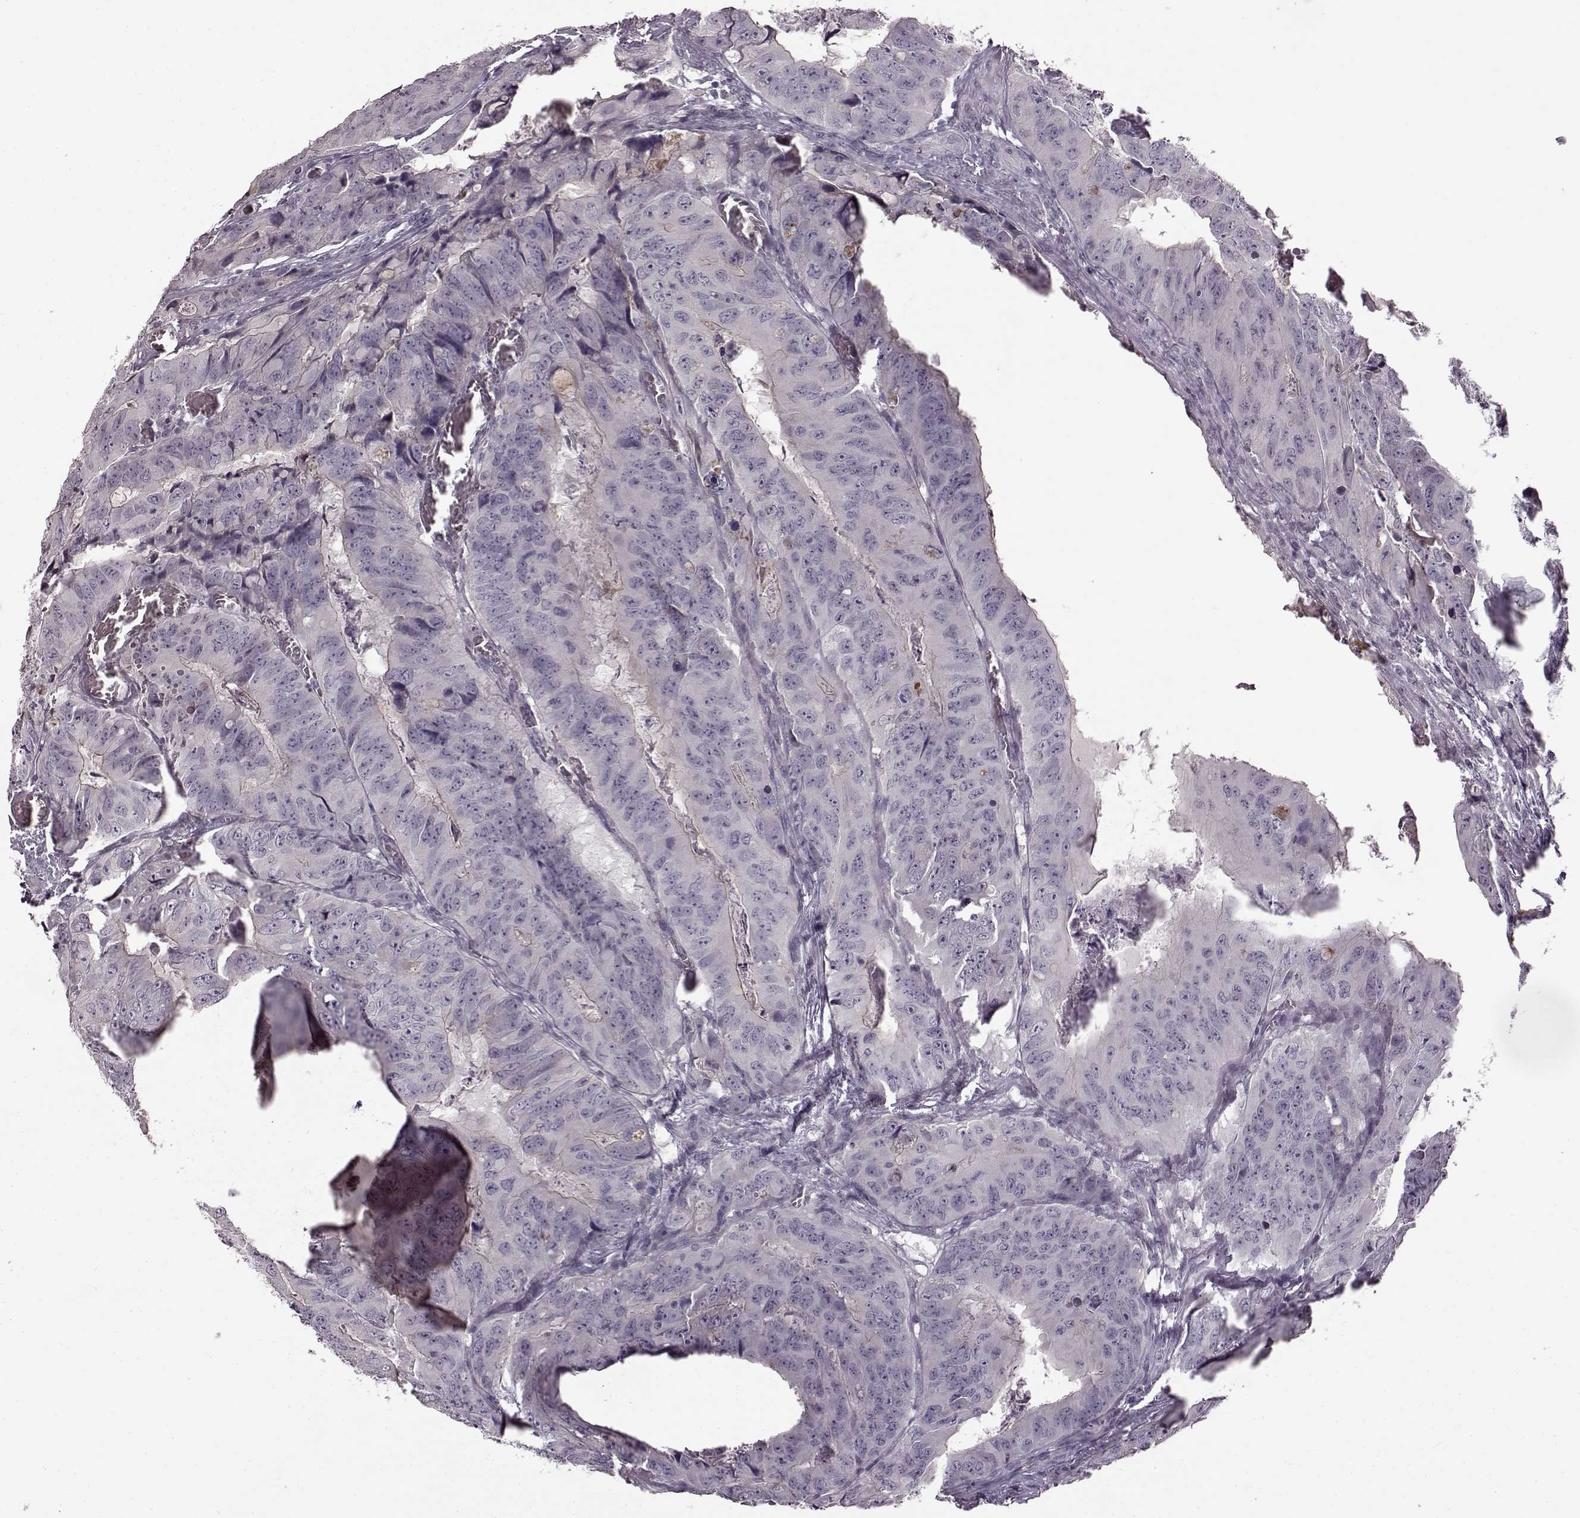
{"staining": {"intensity": "negative", "quantity": "none", "location": "none"}, "tissue": "colorectal cancer", "cell_type": "Tumor cells", "image_type": "cancer", "snomed": [{"axis": "morphology", "description": "Adenocarcinoma, NOS"}, {"axis": "topography", "description": "Colon"}], "caption": "There is no significant staining in tumor cells of adenocarcinoma (colorectal).", "gene": "CNGA3", "patient": {"sex": "male", "age": 79}}